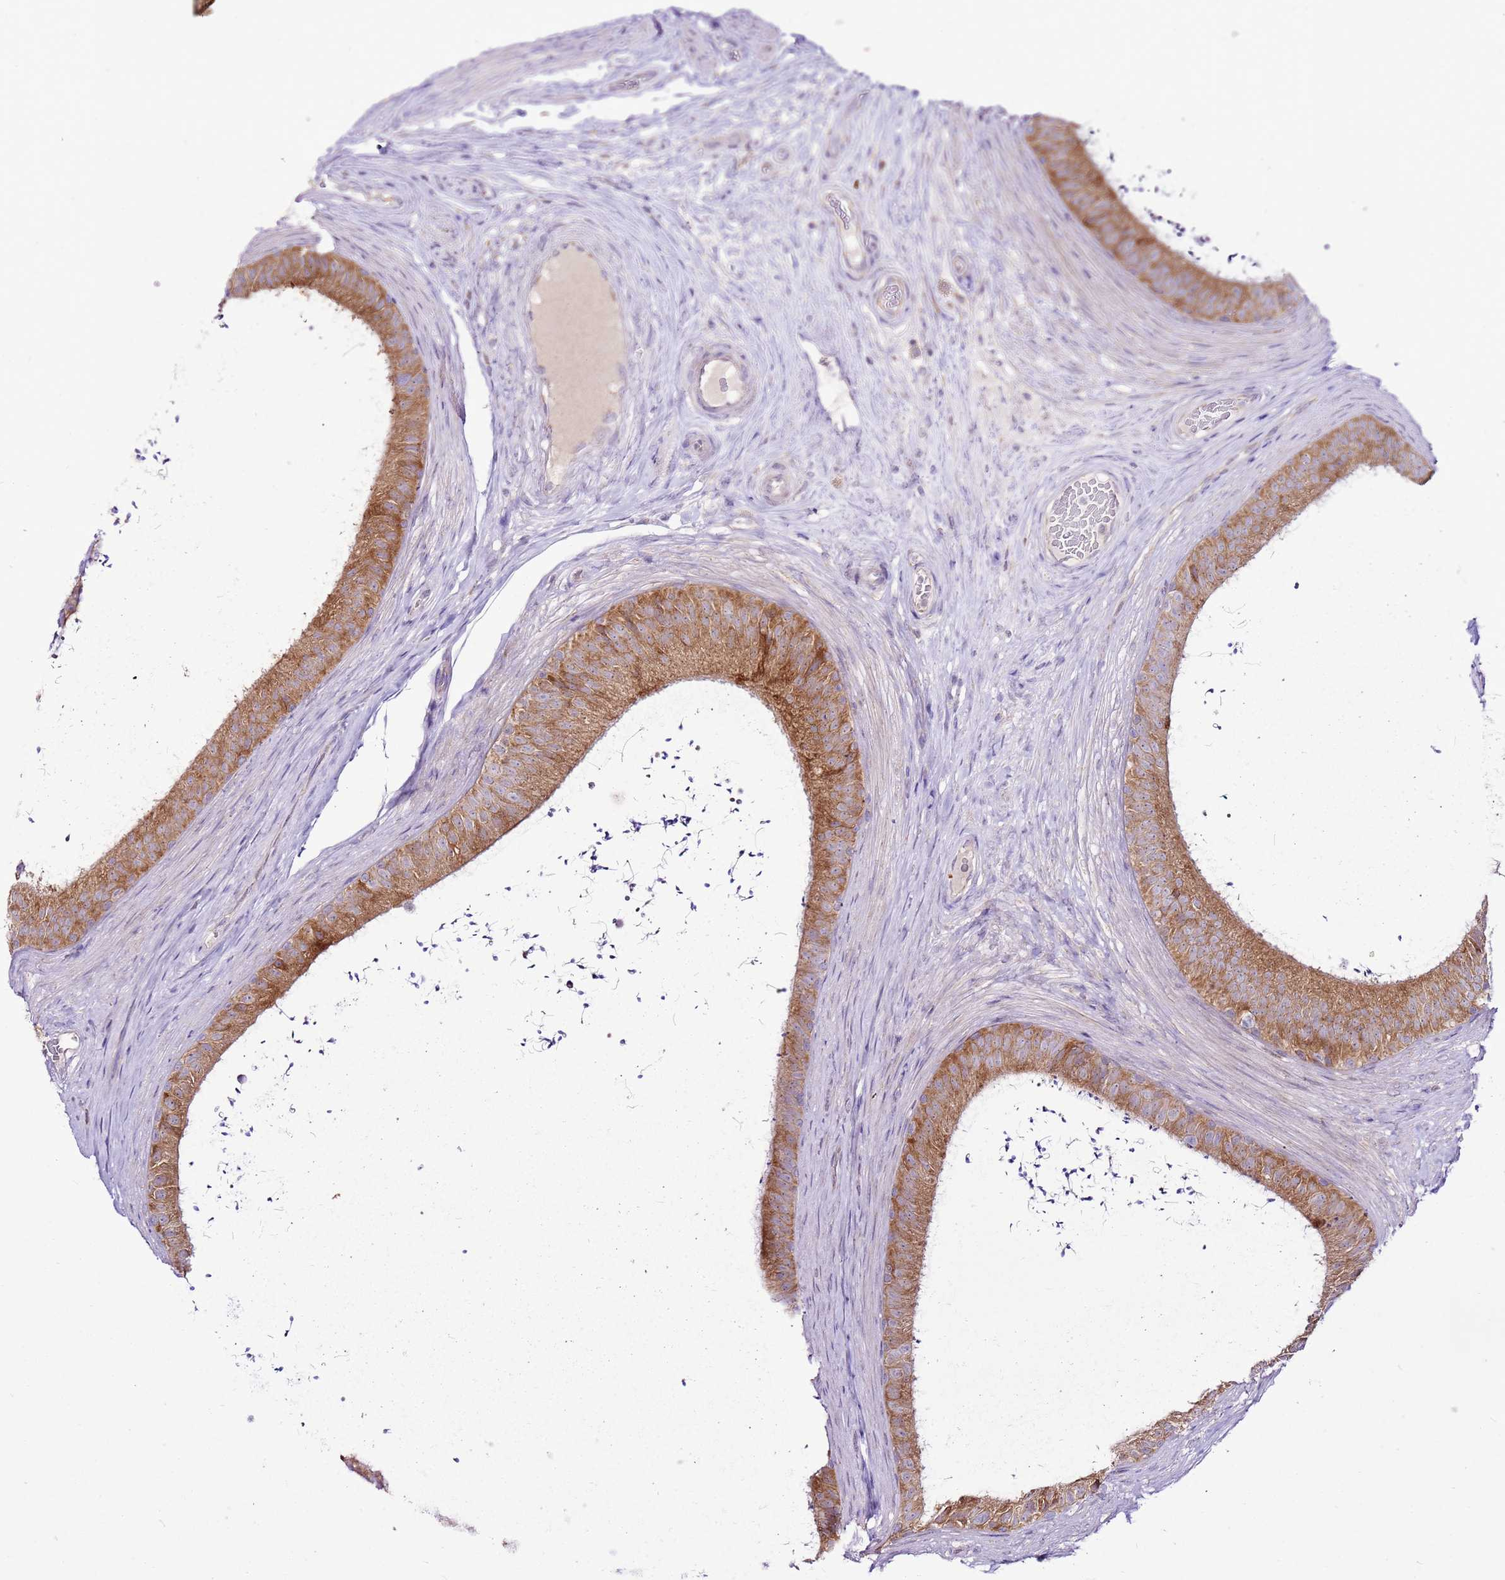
{"staining": {"intensity": "moderate", "quantity": "25%-75%", "location": "cytoplasmic/membranous"}, "tissue": "epididymis", "cell_type": "Glandular cells", "image_type": "normal", "snomed": [{"axis": "morphology", "description": "Normal tissue, NOS"}, {"axis": "topography", "description": "Testis"}, {"axis": "topography", "description": "Epididymis"}], "caption": "A brown stain labels moderate cytoplasmic/membranous positivity of a protein in glandular cells of normal human epididymis. (DAB IHC, brown staining for protein, blue staining for nuclei).", "gene": "MRPL36", "patient": {"sex": "male", "age": 41}}